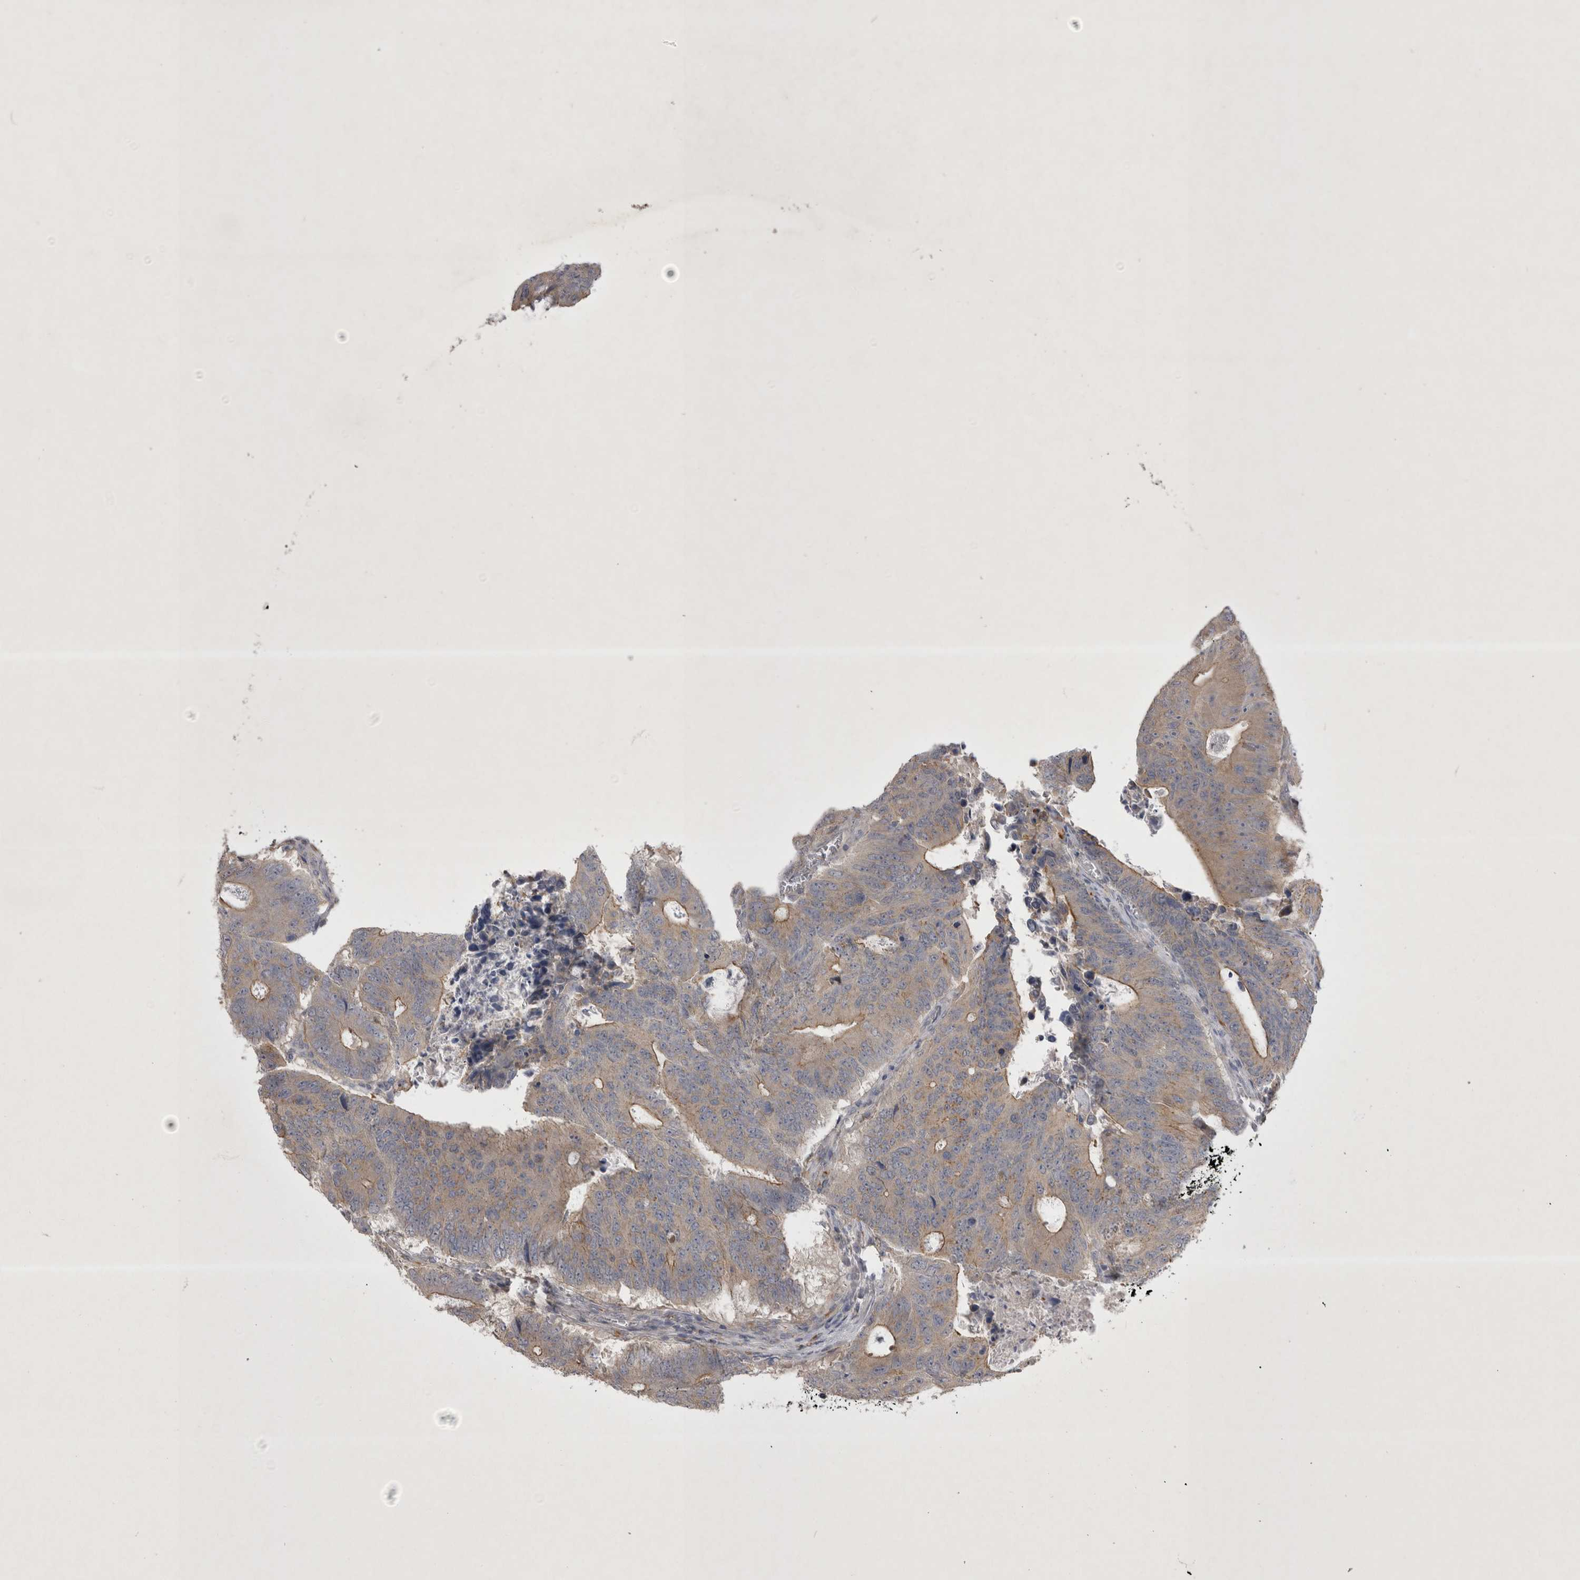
{"staining": {"intensity": "moderate", "quantity": ">75%", "location": "cytoplasmic/membranous"}, "tissue": "colorectal cancer", "cell_type": "Tumor cells", "image_type": "cancer", "snomed": [{"axis": "morphology", "description": "Adenocarcinoma, NOS"}, {"axis": "topography", "description": "Colon"}], "caption": "Immunohistochemistry histopathology image of colorectal cancer stained for a protein (brown), which exhibits medium levels of moderate cytoplasmic/membranous expression in about >75% of tumor cells.", "gene": "CTBS", "patient": {"sex": "male", "age": 87}}